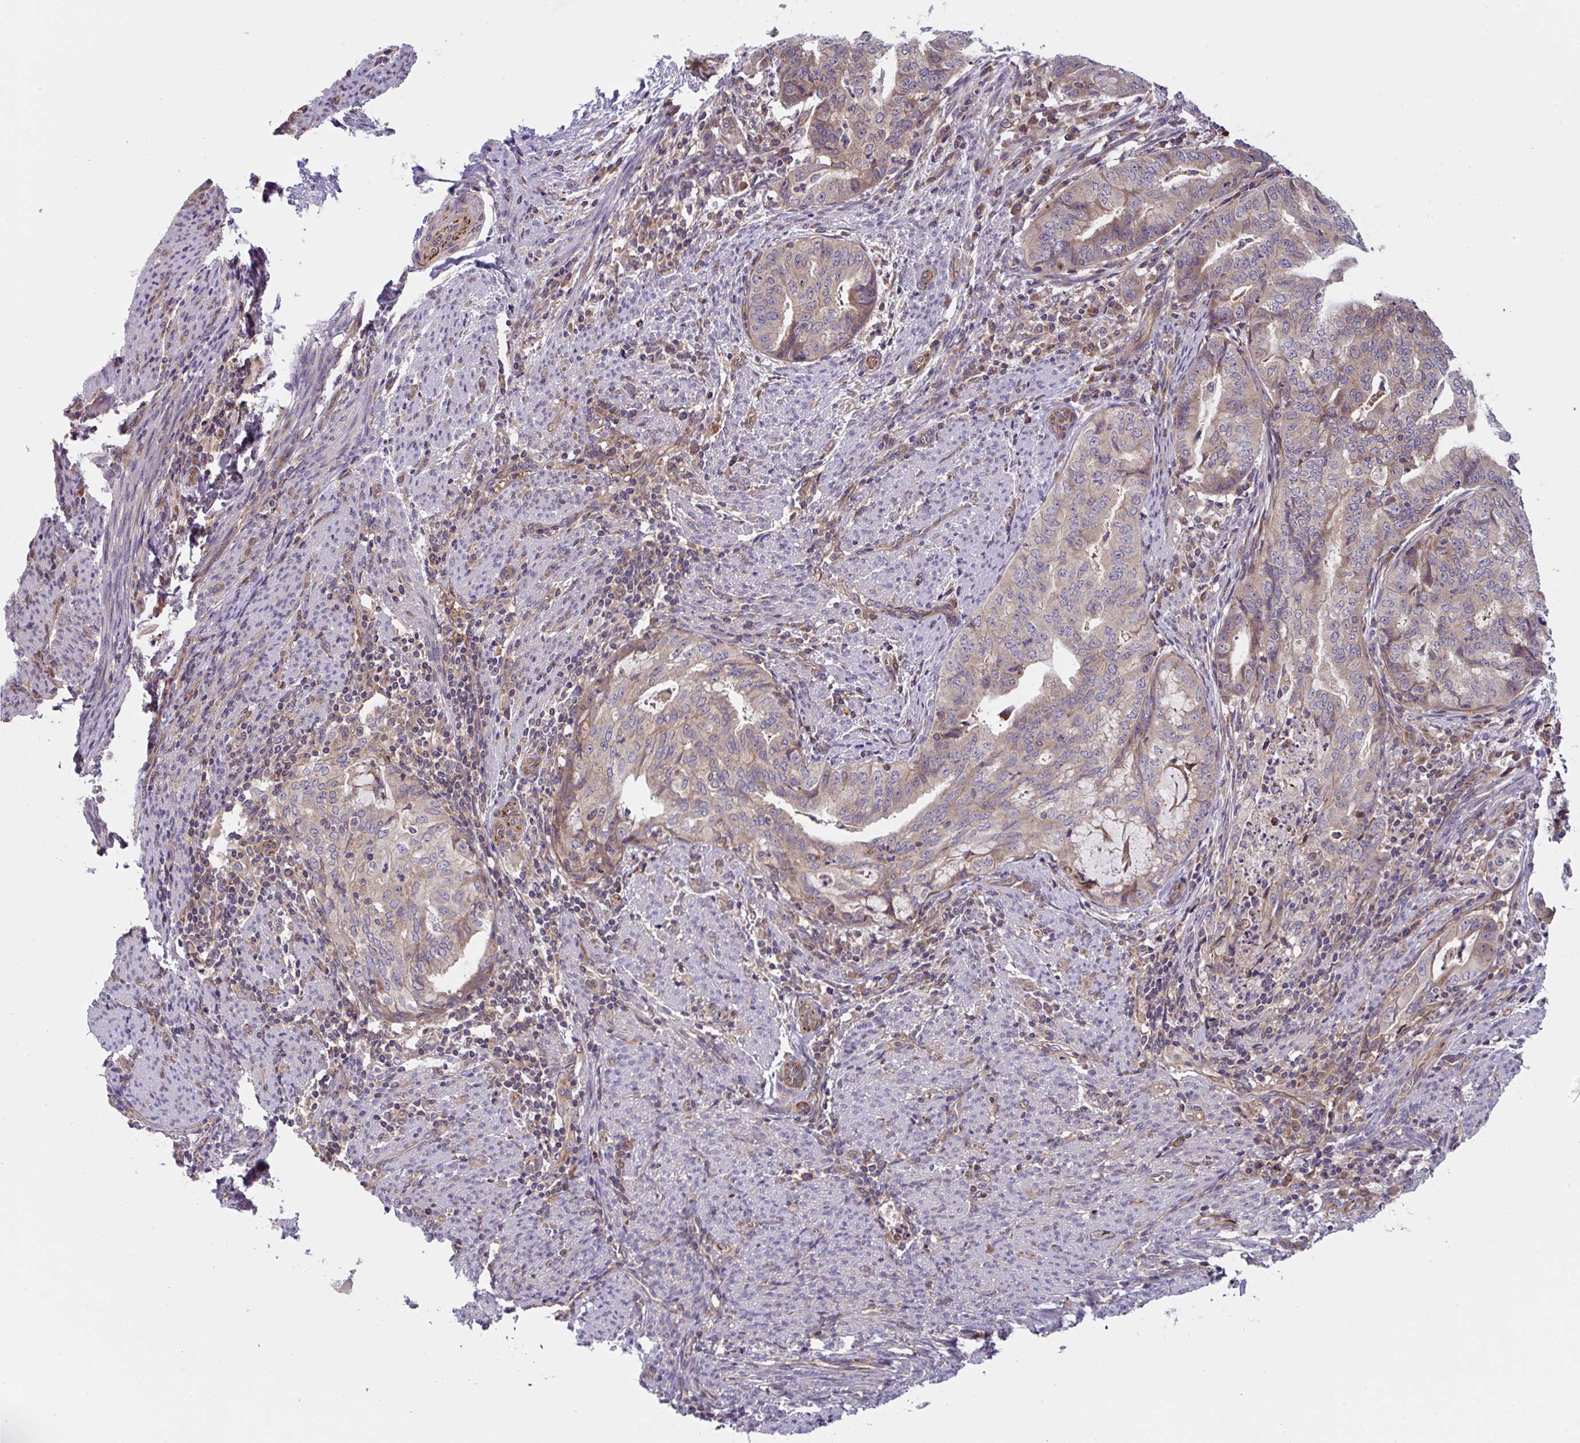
{"staining": {"intensity": "weak", "quantity": "25%-75%", "location": "cytoplasmic/membranous"}, "tissue": "endometrial cancer", "cell_type": "Tumor cells", "image_type": "cancer", "snomed": [{"axis": "morphology", "description": "Adenocarcinoma, NOS"}, {"axis": "topography", "description": "Endometrium"}], "caption": "Protein expression by IHC exhibits weak cytoplasmic/membranous expression in approximately 25%-75% of tumor cells in endometrial cancer (adenocarcinoma). Nuclei are stained in blue.", "gene": "APOBEC3D", "patient": {"sex": "female", "age": 79}}